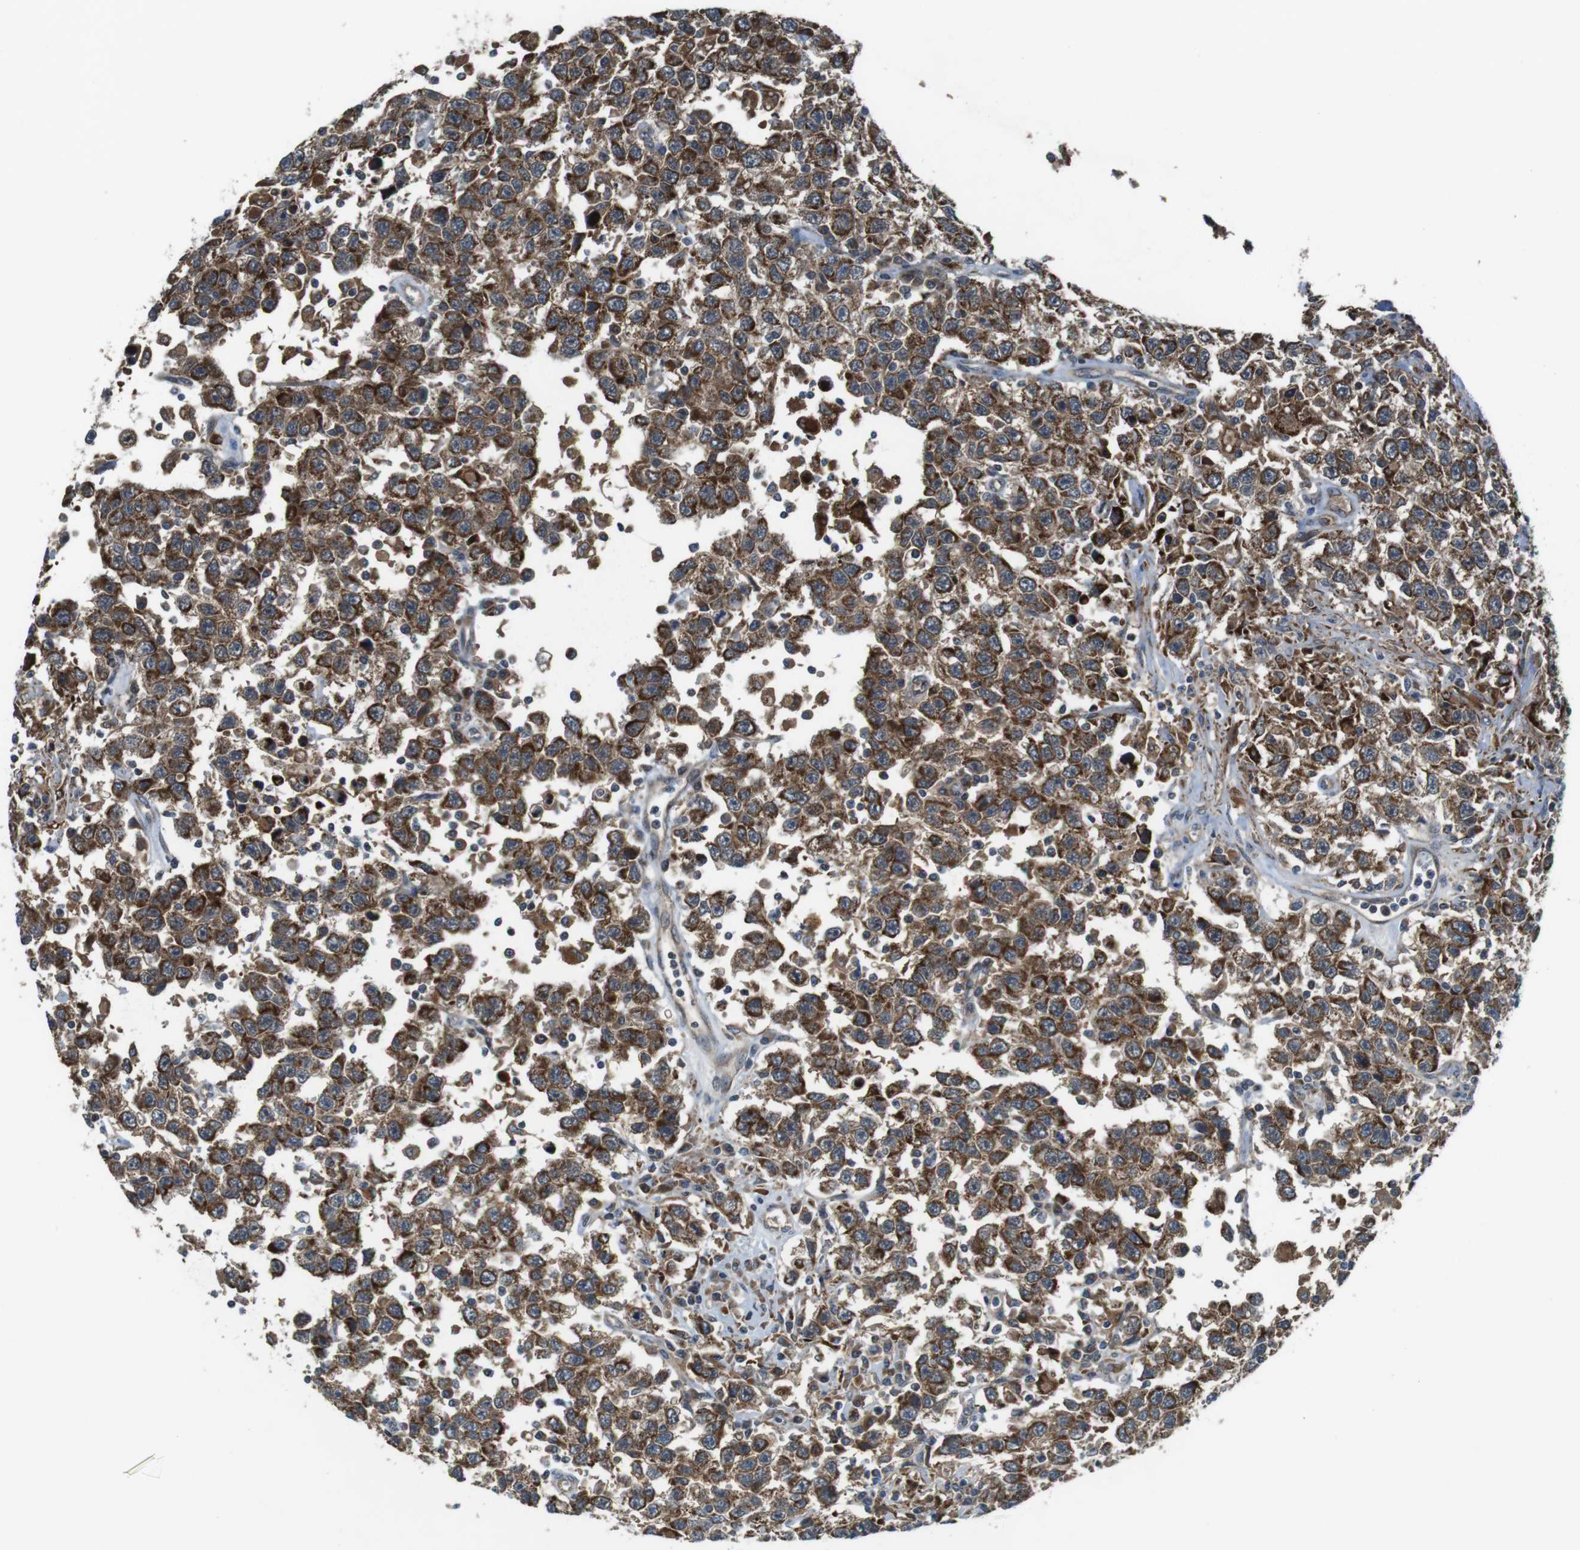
{"staining": {"intensity": "strong", "quantity": ">75%", "location": "cytoplasmic/membranous"}, "tissue": "testis cancer", "cell_type": "Tumor cells", "image_type": "cancer", "snomed": [{"axis": "morphology", "description": "Seminoma, NOS"}, {"axis": "topography", "description": "Testis"}], "caption": "This micrograph exhibits IHC staining of testis seminoma, with high strong cytoplasmic/membranous staining in about >75% of tumor cells.", "gene": "IFFO2", "patient": {"sex": "male", "age": 41}}